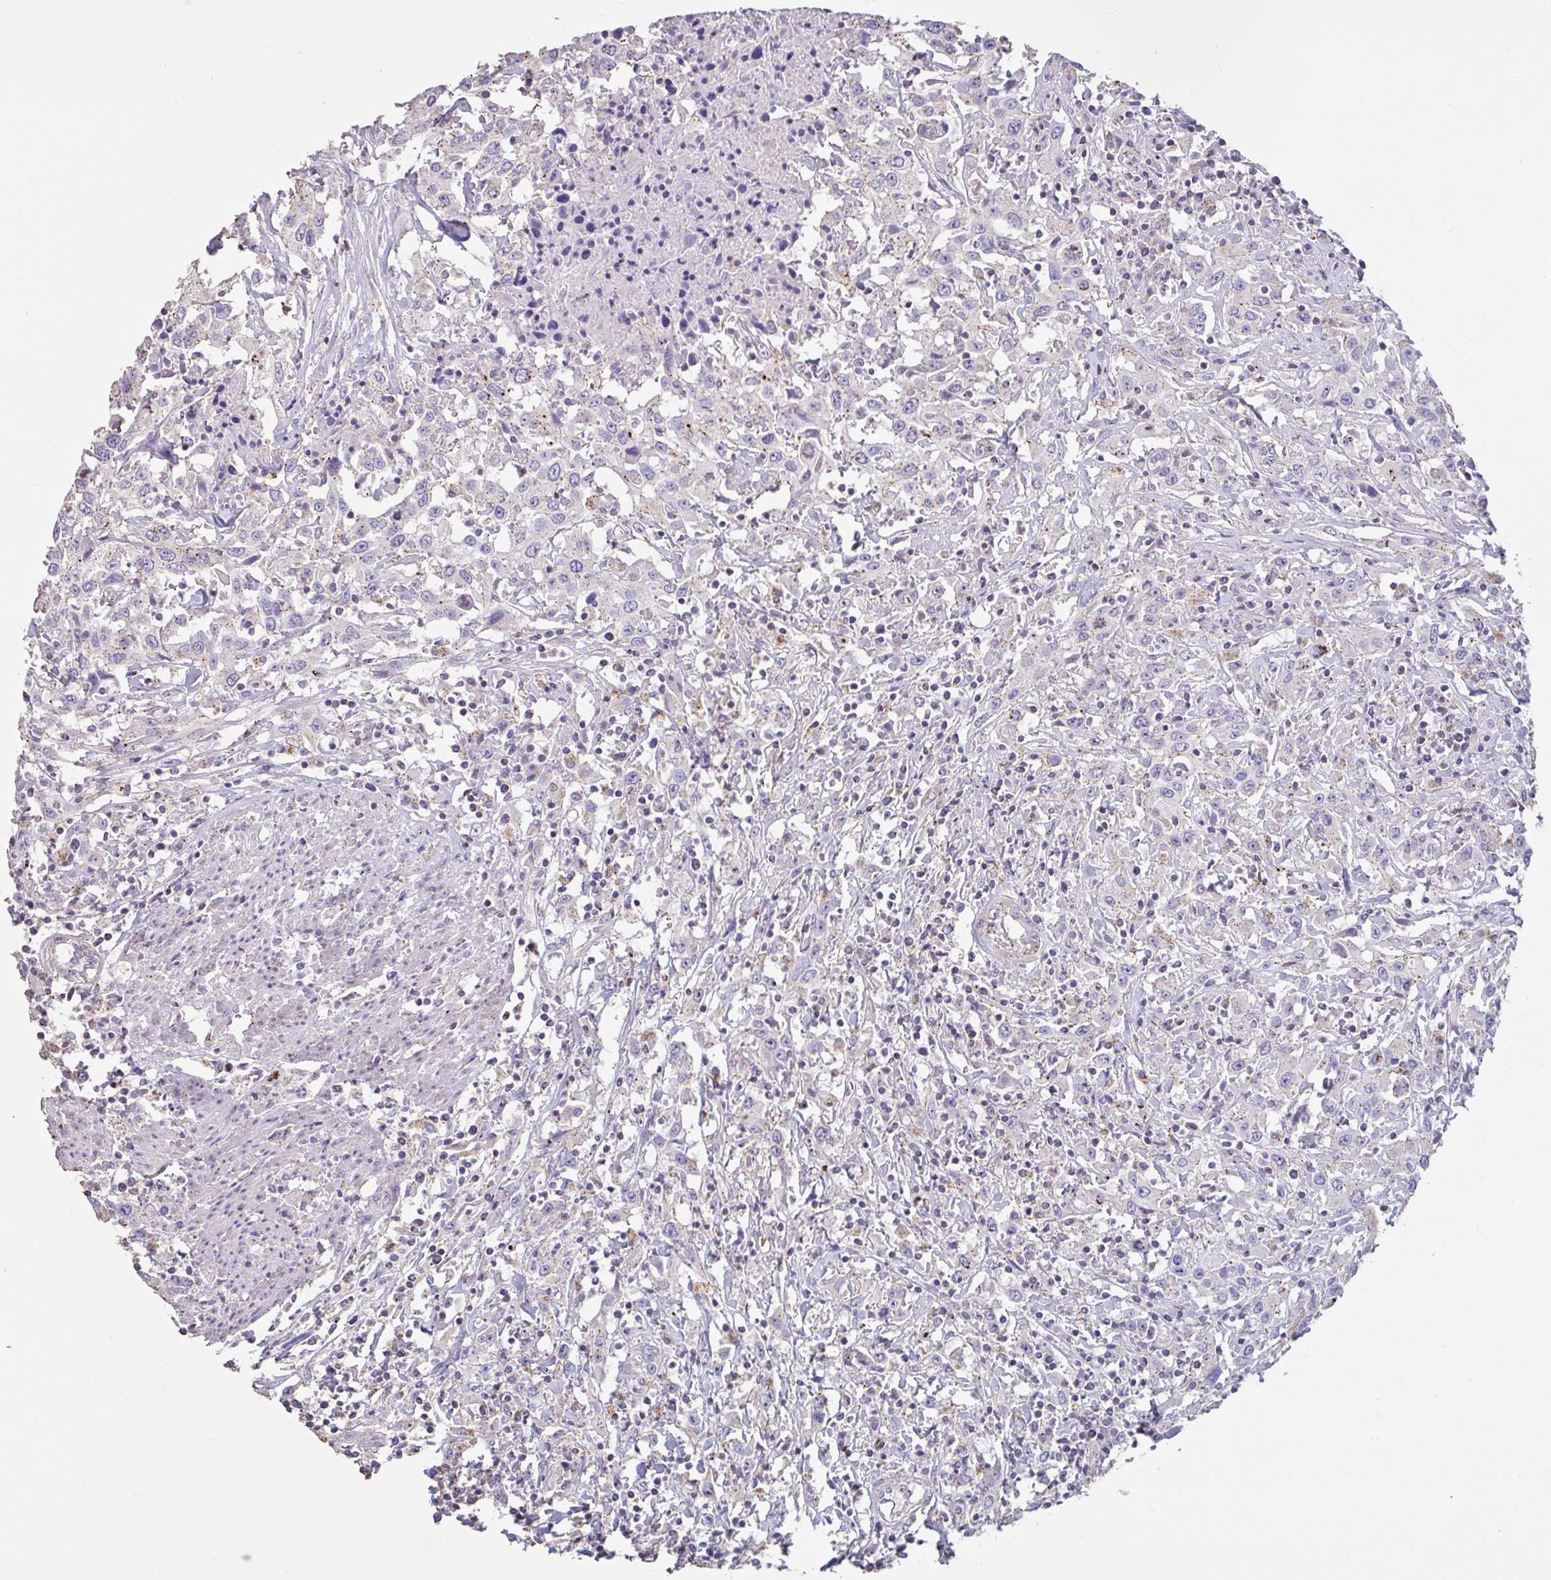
{"staining": {"intensity": "weak", "quantity": "25%-75%", "location": "cytoplasmic/membranous"}, "tissue": "urothelial cancer", "cell_type": "Tumor cells", "image_type": "cancer", "snomed": [{"axis": "morphology", "description": "Urothelial carcinoma, High grade"}, {"axis": "topography", "description": "Urinary bladder"}], "caption": "Urothelial cancer stained for a protein (brown) shows weak cytoplasmic/membranous positive positivity in about 25%-75% of tumor cells.", "gene": "CHMP5", "patient": {"sex": "male", "age": 61}}